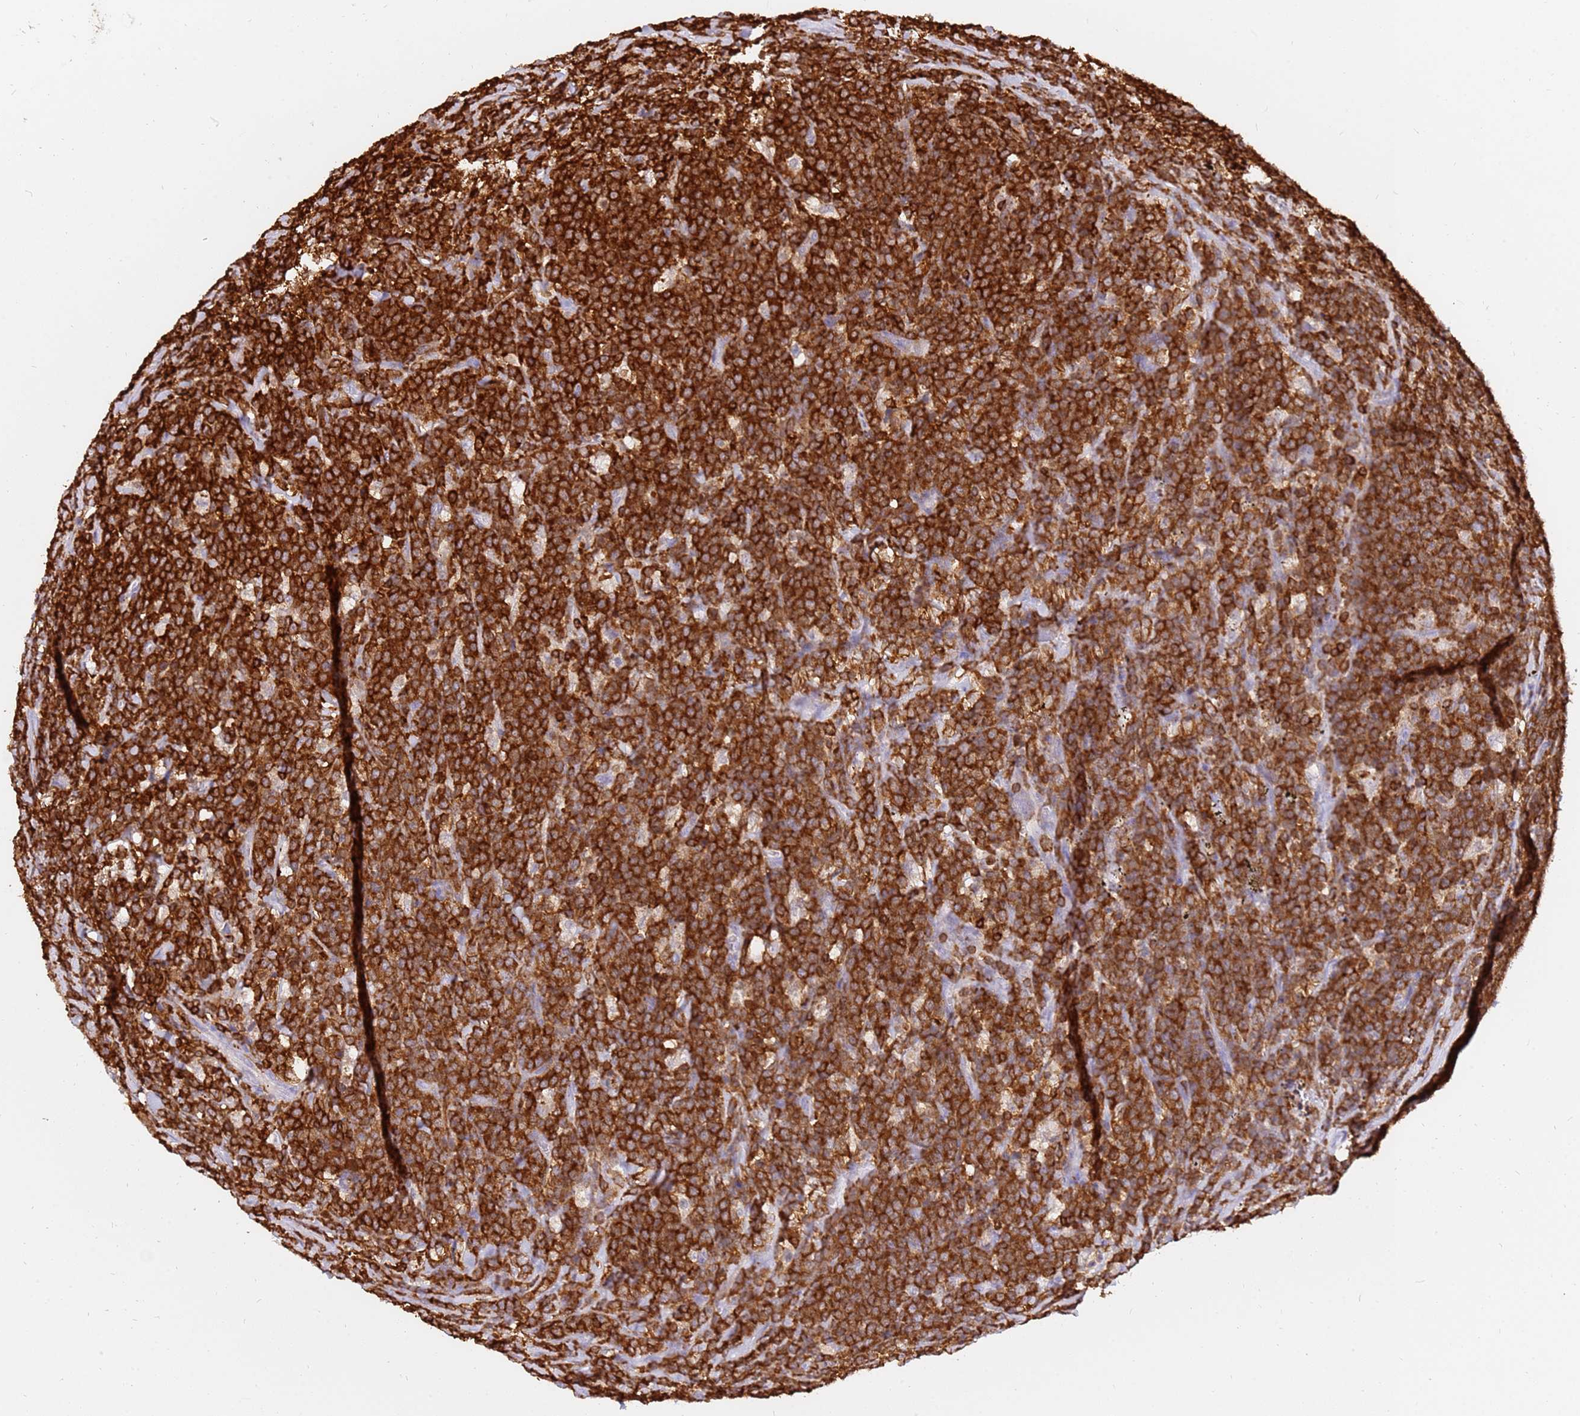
{"staining": {"intensity": "strong", "quantity": ">75%", "location": "cytoplasmic/membranous"}, "tissue": "lymphoma", "cell_type": "Tumor cells", "image_type": "cancer", "snomed": [{"axis": "morphology", "description": "Malignant lymphoma, non-Hodgkin's type, High grade"}, {"axis": "topography", "description": "Small intestine"}], "caption": "Protein expression analysis of human lymphoma reveals strong cytoplasmic/membranous positivity in about >75% of tumor cells.", "gene": "CORO1A", "patient": {"sex": "male", "age": 8}}